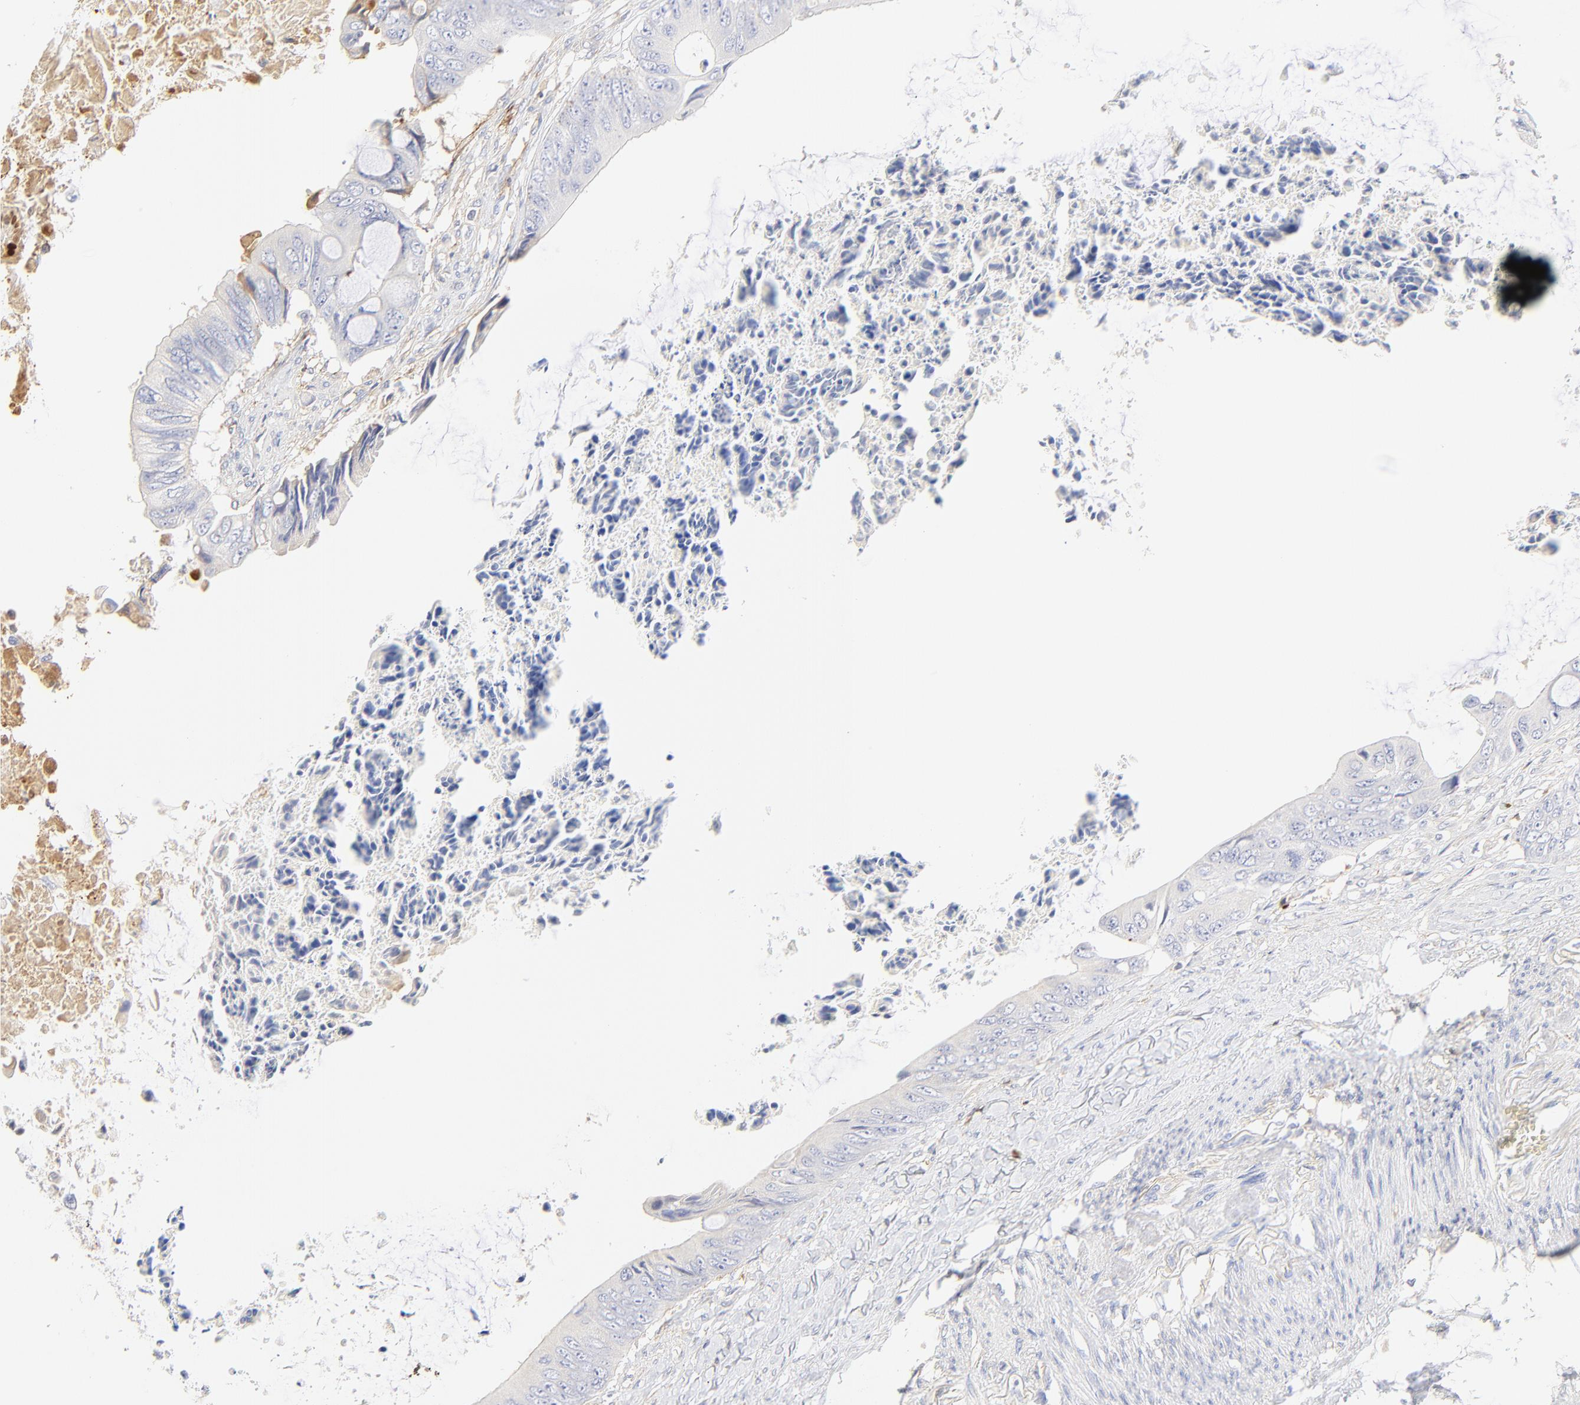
{"staining": {"intensity": "negative", "quantity": "none", "location": "none"}, "tissue": "colorectal cancer", "cell_type": "Tumor cells", "image_type": "cancer", "snomed": [{"axis": "morphology", "description": "Normal tissue, NOS"}, {"axis": "morphology", "description": "Adenocarcinoma, NOS"}, {"axis": "topography", "description": "Rectum"}, {"axis": "topography", "description": "Peripheral nerve tissue"}], "caption": "An image of colorectal adenocarcinoma stained for a protein exhibits no brown staining in tumor cells.", "gene": "MDGA2", "patient": {"sex": "female", "age": 77}}